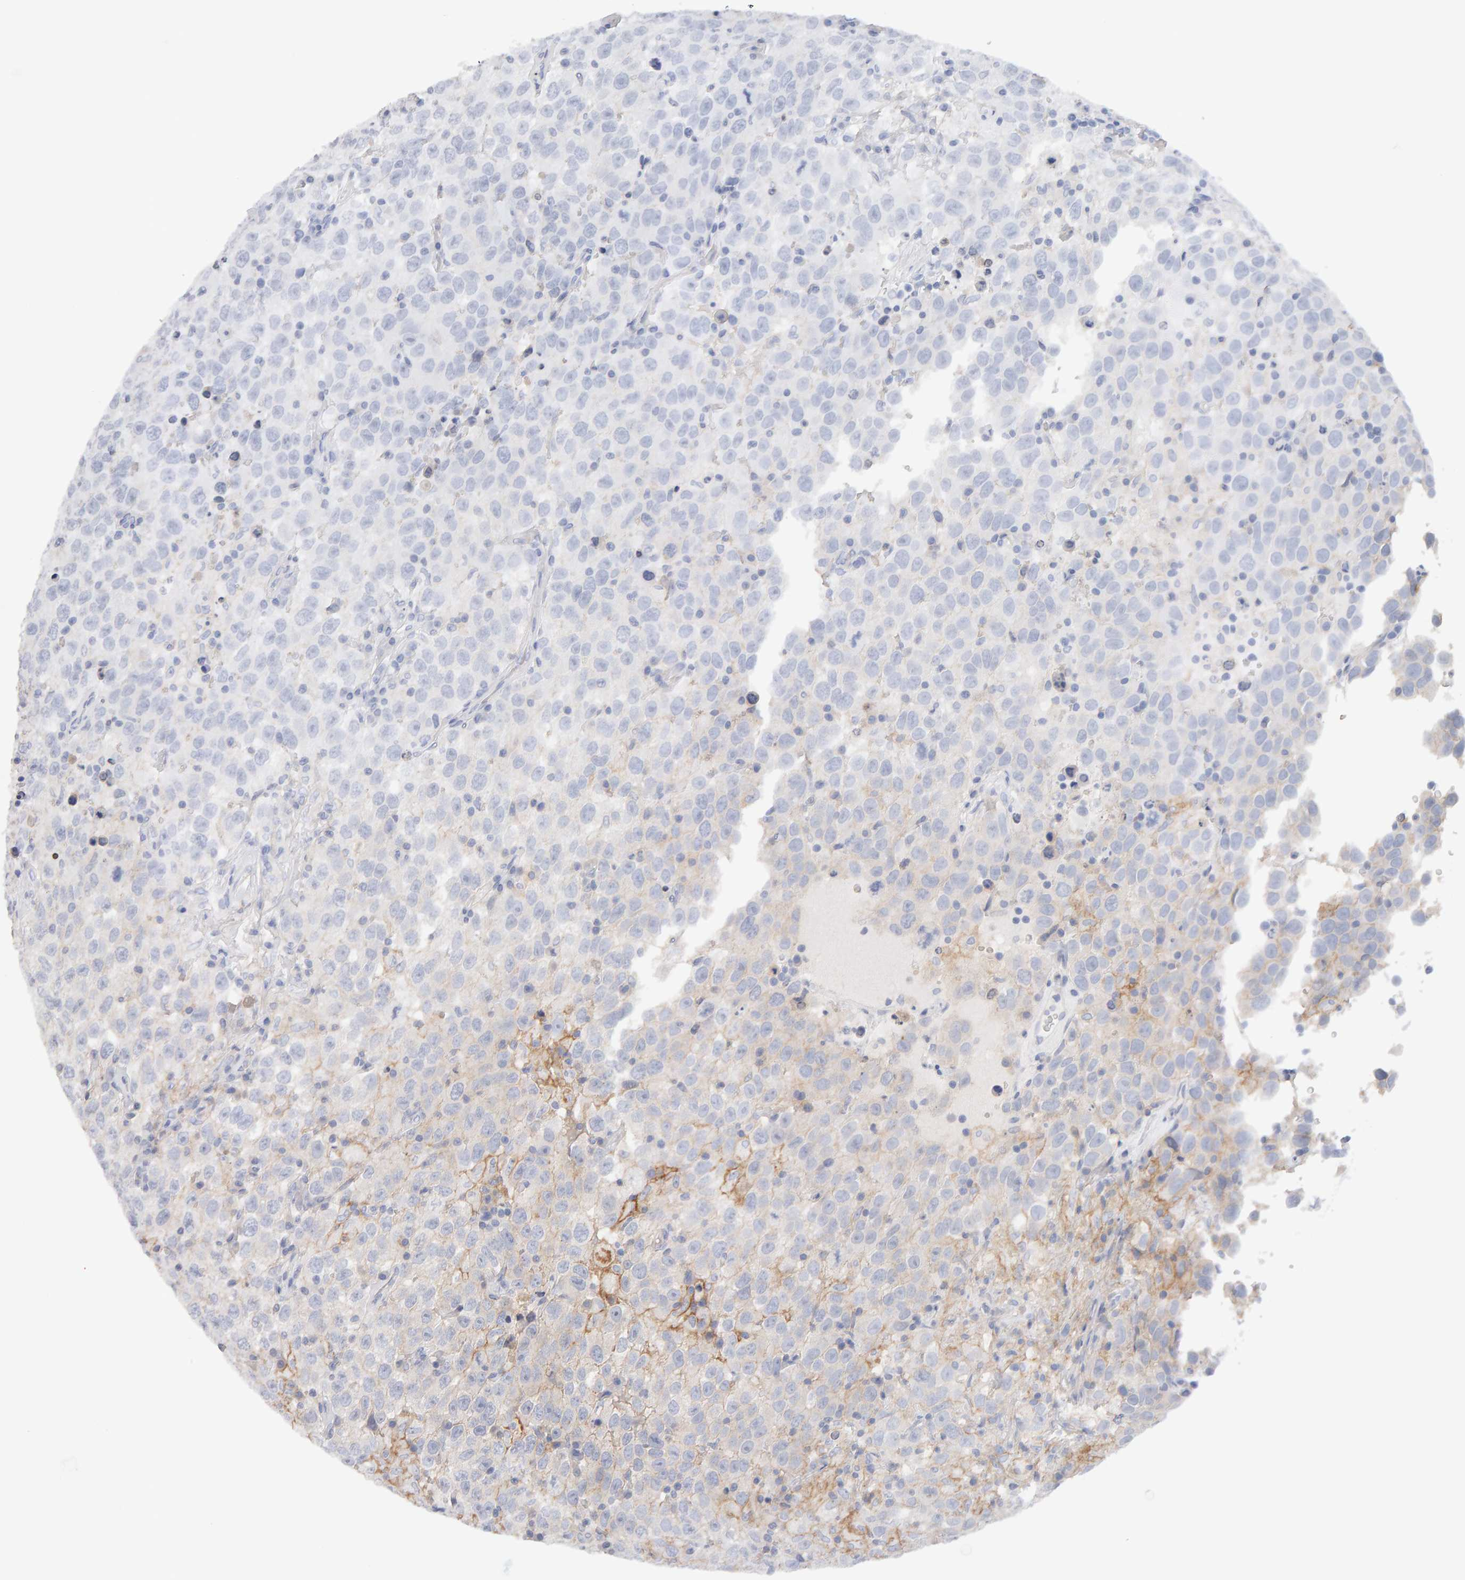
{"staining": {"intensity": "weak", "quantity": "<25%", "location": "cytoplasmic/membranous"}, "tissue": "testis cancer", "cell_type": "Tumor cells", "image_type": "cancer", "snomed": [{"axis": "morphology", "description": "Seminoma, NOS"}, {"axis": "topography", "description": "Testis"}], "caption": "Immunohistochemistry of human testis cancer (seminoma) shows no staining in tumor cells.", "gene": "METRNL", "patient": {"sex": "male", "age": 41}}